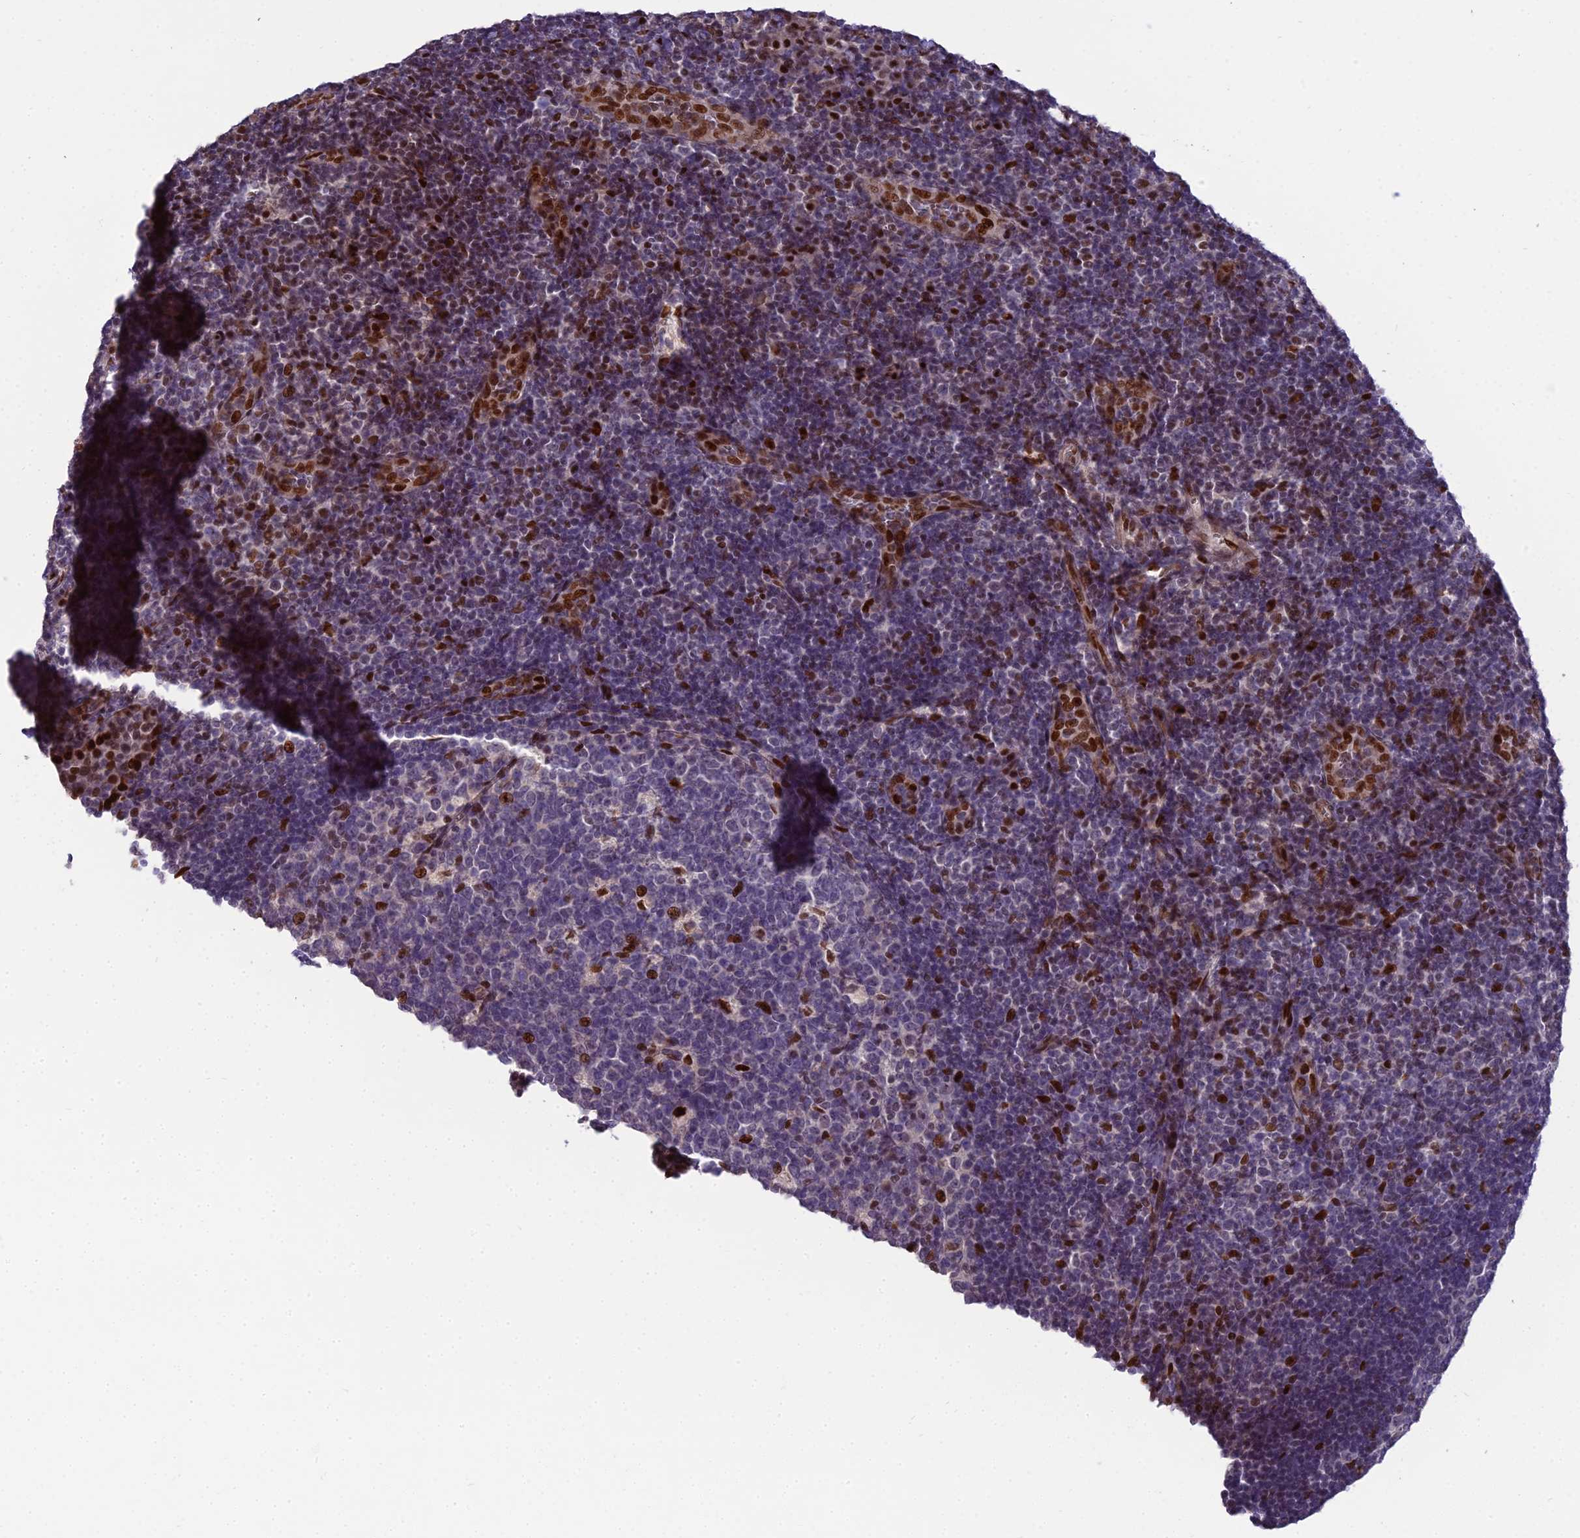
{"staining": {"intensity": "strong", "quantity": "<25%", "location": "nuclear"}, "tissue": "tonsil", "cell_type": "Germinal center cells", "image_type": "normal", "snomed": [{"axis": "morphology", "description": "Normal tissue, NOS"}, {"axis": "topography", "description": "Tonsil"}], "caption": "Immunohistochemistry of benign human tonsil exhibits medium levels of strong nuclear staining in about <25% of germinal center cells.", "gene": "ZNF707", "patient": {"sex": "male", "age": 17}}